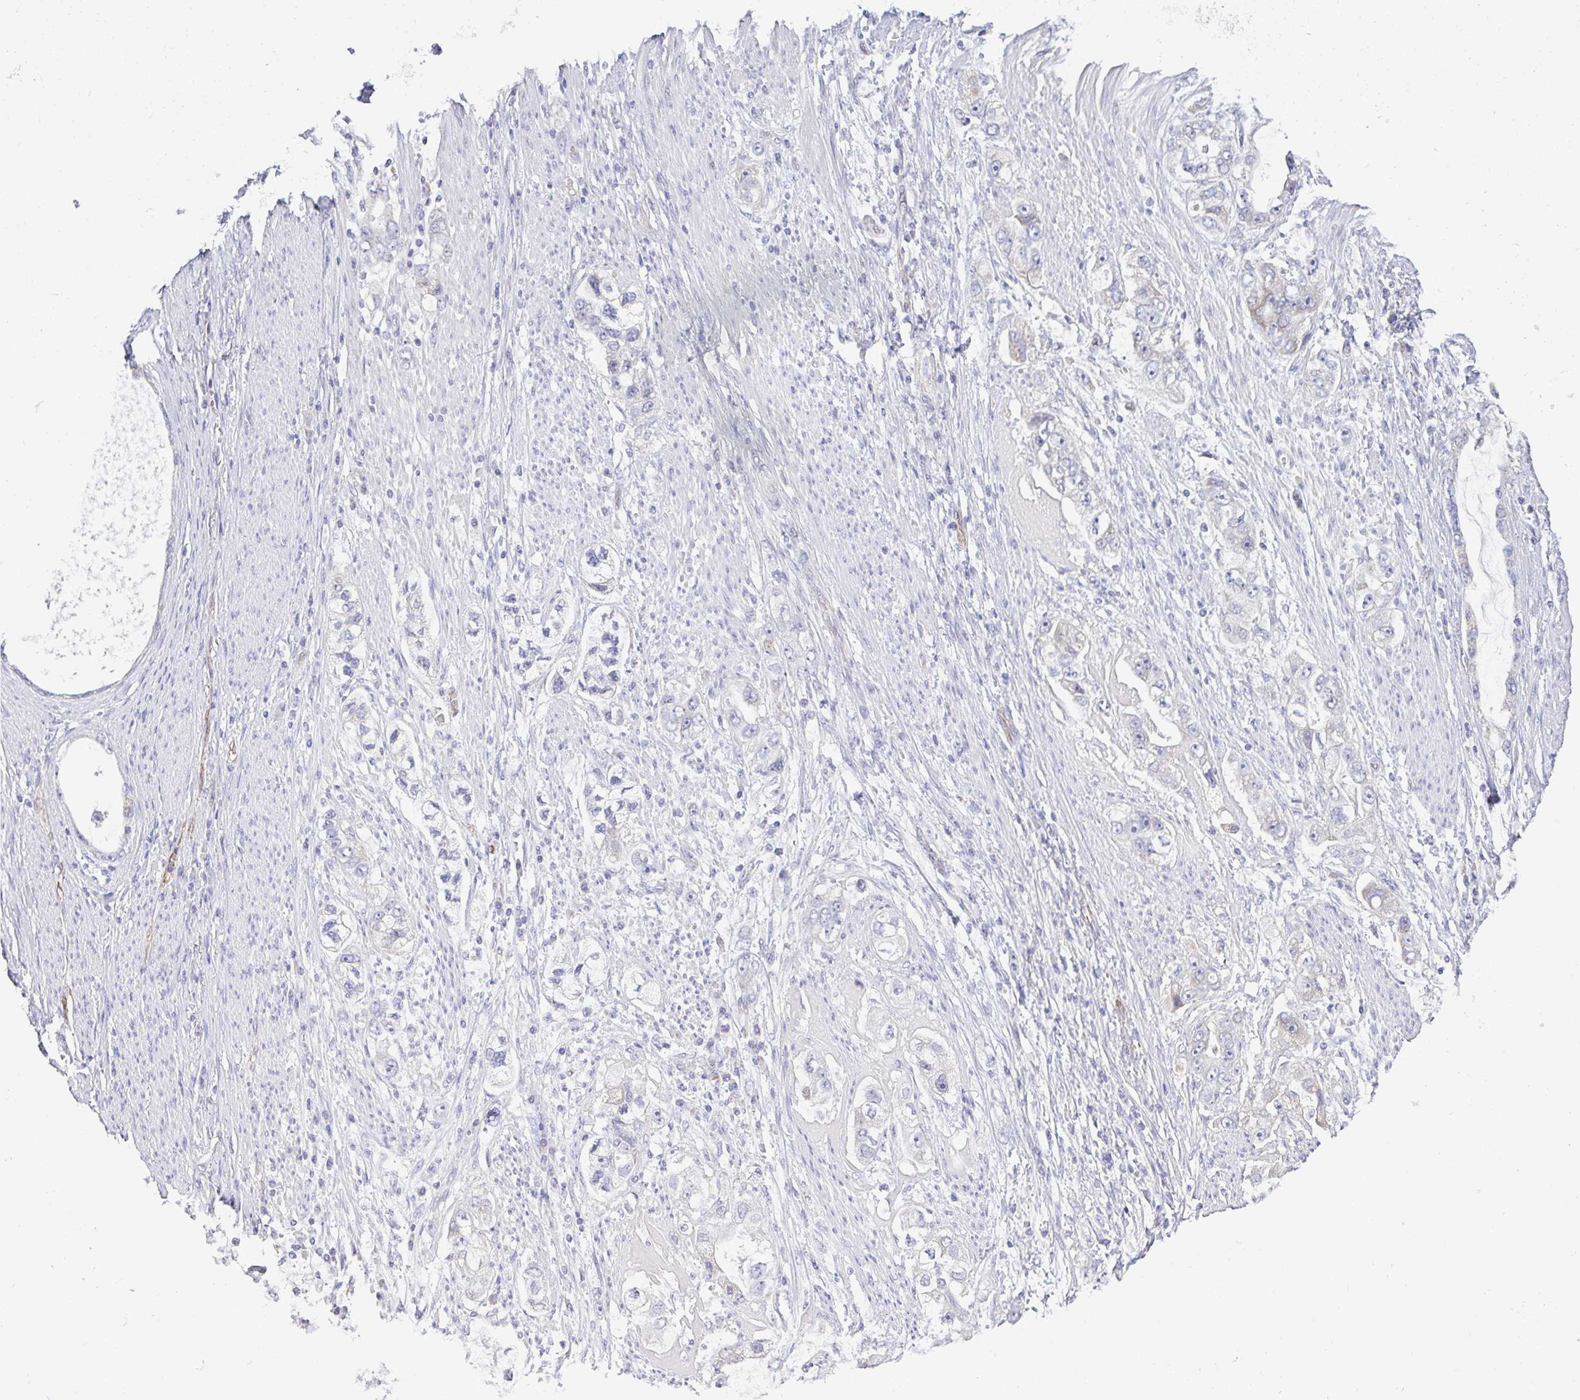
{"staining": {"intensity": "negative", "quantity": "none", "location": "none"}, "tissue": "stomach cancer", "cell_type": "Tumor cells", "image_type": "cancer", "snomed": [{"axis": "morphology", "description": "Adenocarcinoma, NOS"}, {"axis": "topography", "description": "Stomach, lower"}], "caption": "A high-resolution micrograph shows immunohistochemistry (IHC) staining of stomach adenocarcinoma, which displays no significant positivity in tumor cells.", "gene": "PLCD4", "patient": {"sex": "female", "age": 93}}